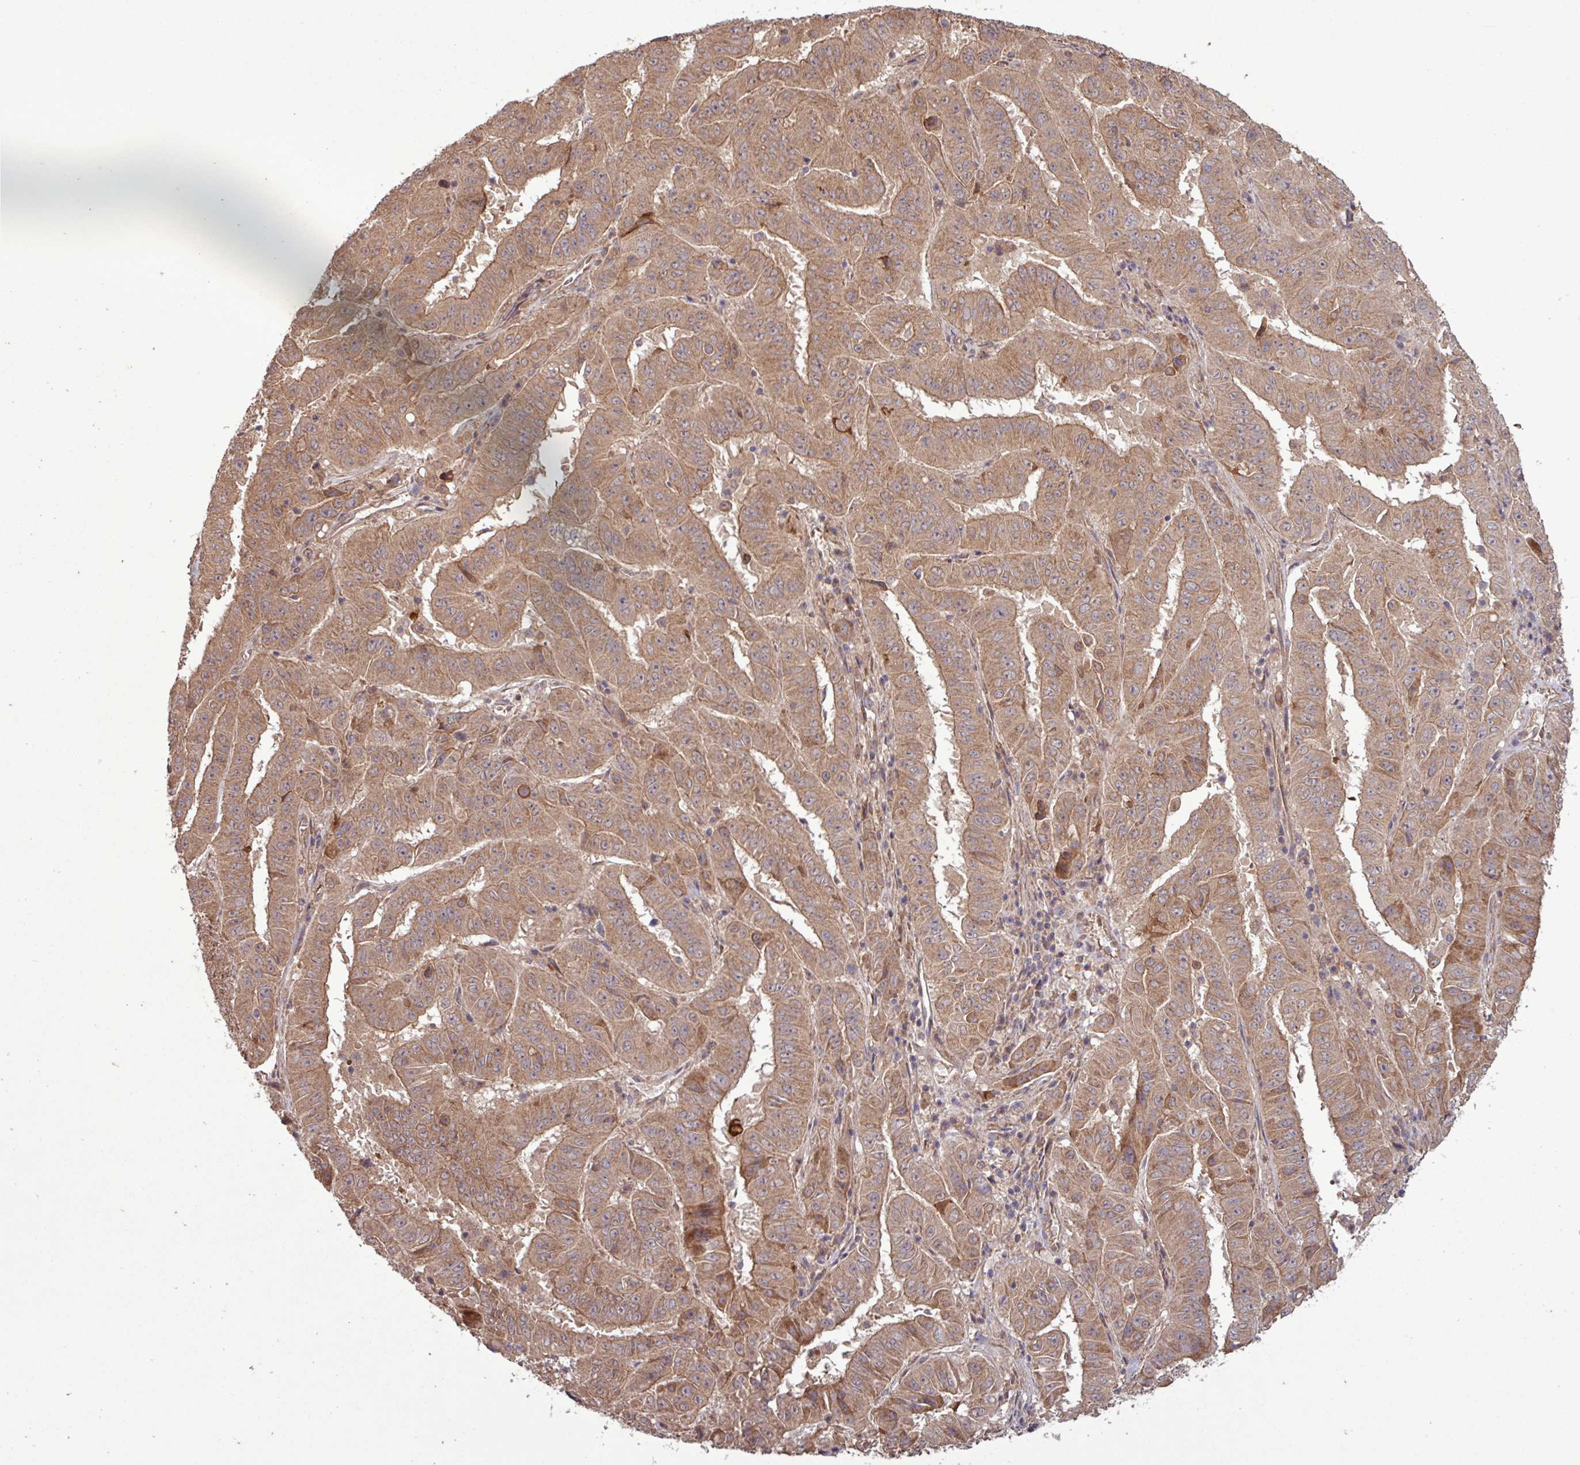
{"staining": {"intensity": "moderate", "quantity": ">75%", "location": "cytoplasmic/membranous"}, "tissue": "pancreatic cancer", "cell_type": "Tumor cells", "image_type": "cancer", "snomed": [{"axis": "morphology", "description": "Adenocarcinoma, NOS"}, {"axis": "topography", "description": "Pancreas"}], "caption": "Immunohistochemistry (IHC) photomicrograph of neoplastic tissue: pancreatic cancer (adenocarcinoma) stained using immunohistochemistry exhibits medium levels of moderate protein expression localized specifically in the cytoplasmic/membranous of tumor cells, appearing as a cytoplasmic/membranous brown color.", "gene": "TRABD2A", "patient": {"sex": "male", "age": 63}}